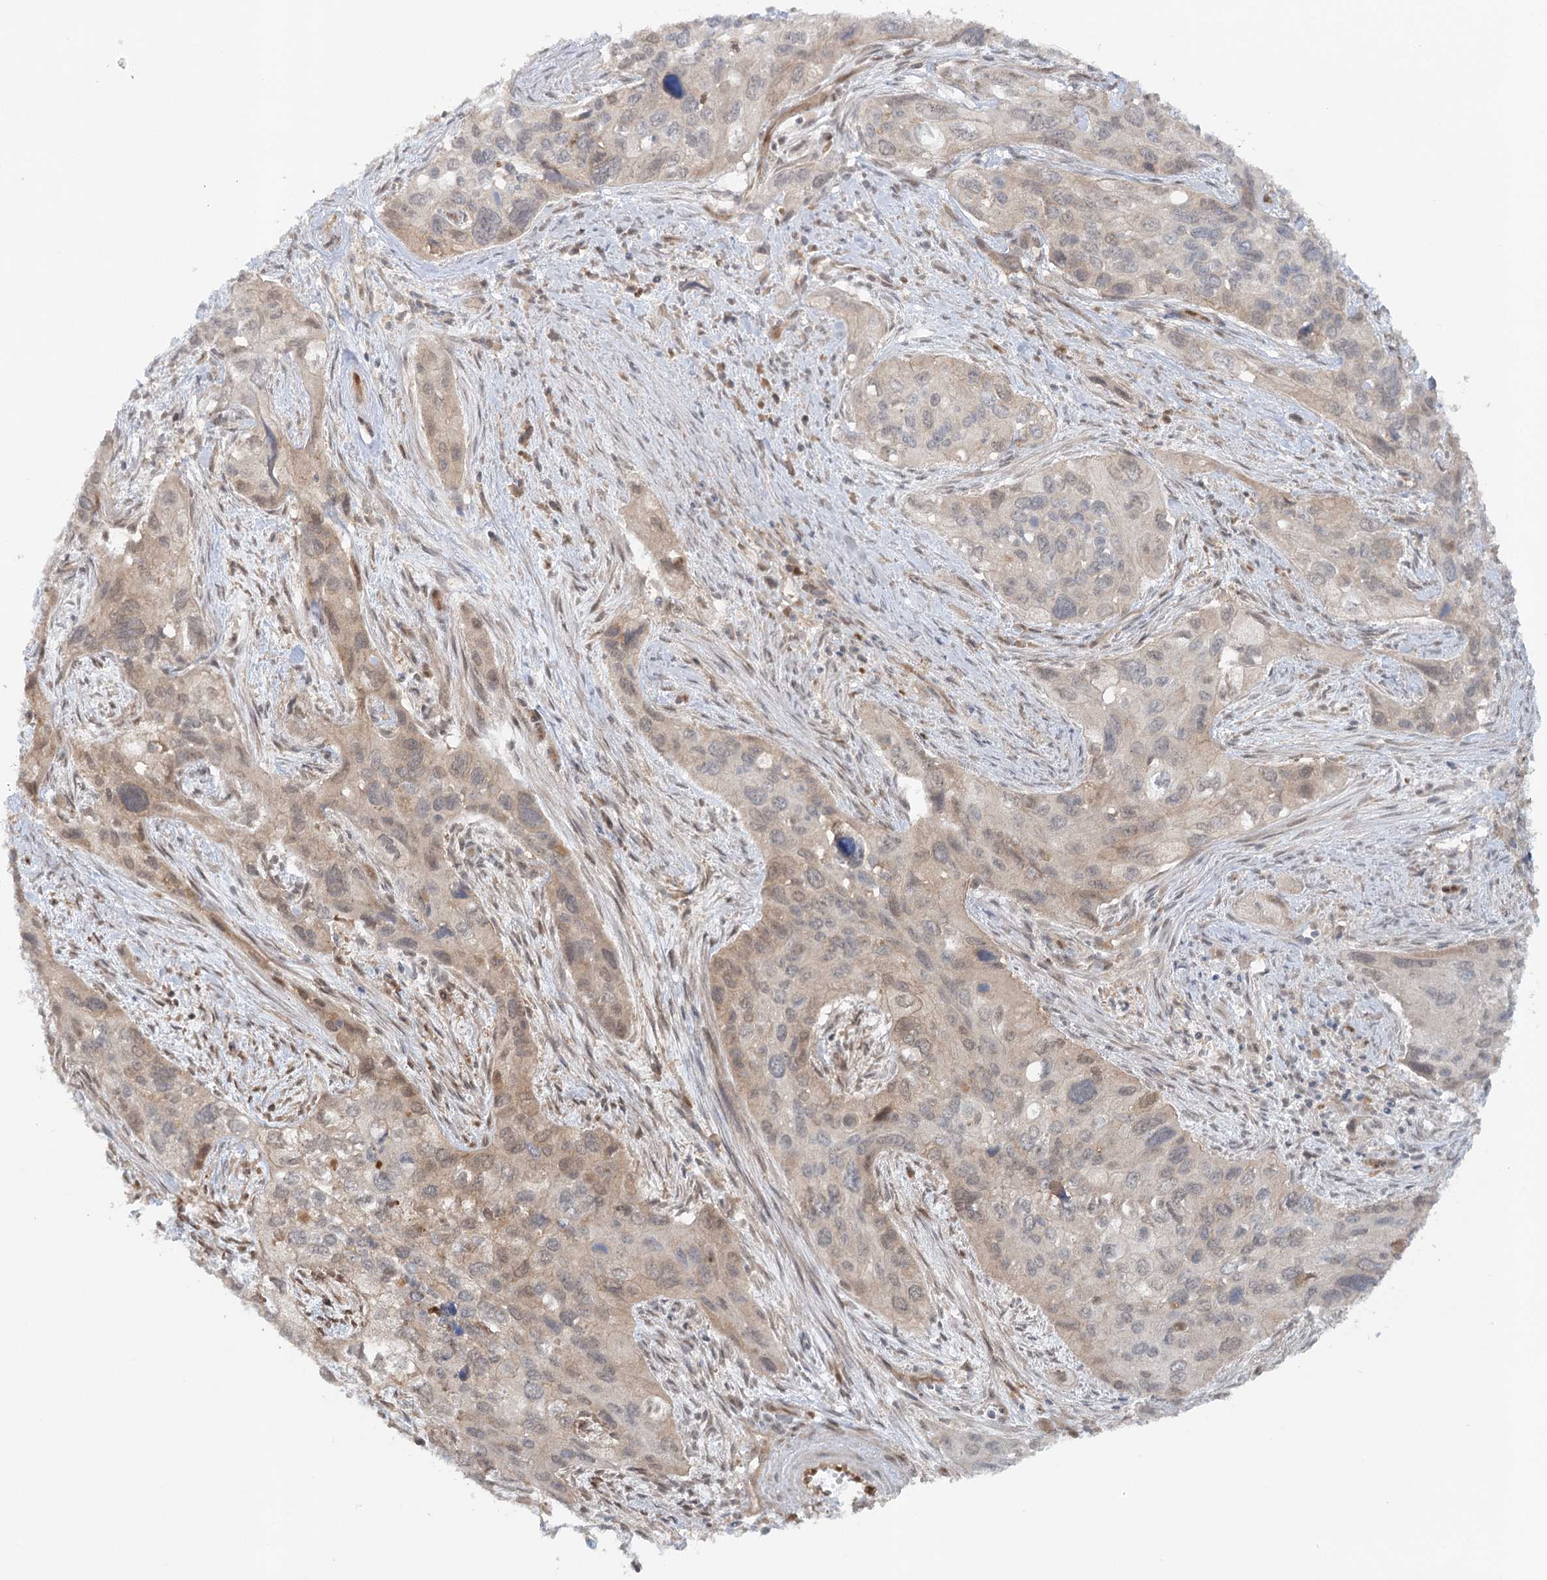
{"staining": {"intensity": "moderate", "quantity": "25%-75%", "location": "nuclear"}, "tissue": "cervical cancer", "cell_type": "Tumor cells", "image_type": "cancer", "snomed": [{"axis": "morphology", "description": "Squamous cell carcinoma, NOS"}, {"axis": "topography", "description": "Cervix"}], "caption": "Immunohistochemistry (IHC) image of human squamous cell carcinoma (cervical) stained for a protein (brown), which demonstrates medium levels of moderate nuclear positivity in about 25%-75% of tumor cells.", "gene": "GBE1", "patient": {"sex": "female", "age": 55}}